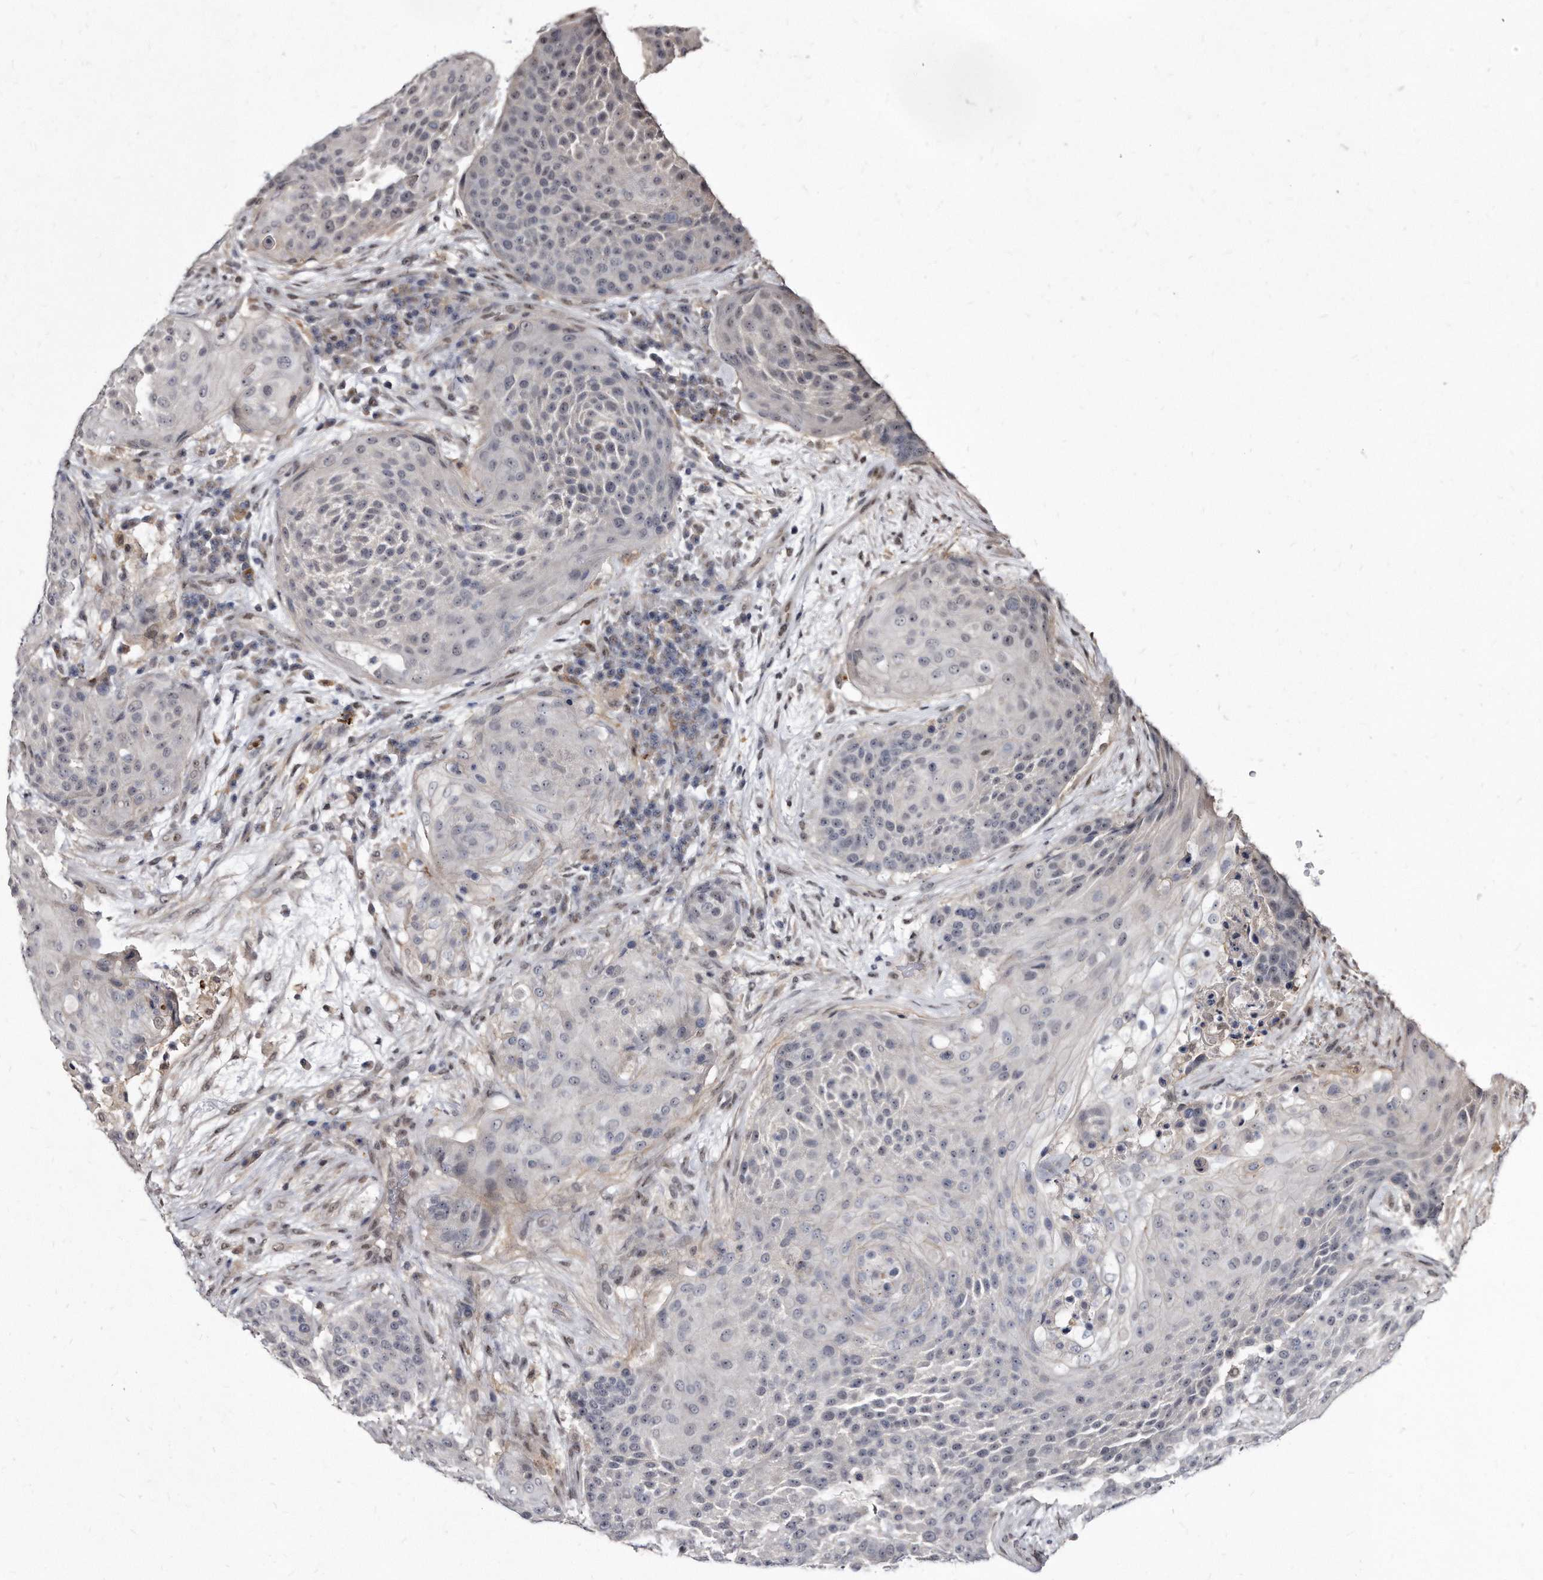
{"staining": {"intensity": "negative", "quantity": "none", "location": "none"}, "tissue": "urothelial cancer", "cell_type": "Tumor cells", "image_type": "cancer", "snomed": [{"axis": "morphology", "description": "Urothelial carcinoma, High grade"}, {"axis": "topography", "description": "Urinary bladder"}], "caption": "Tumor cells are negative for protein expression in human urothelial carcinoma (high-grade).", "gene": "KLHDC3", "patient": {"sex": "female", "age": 63}}